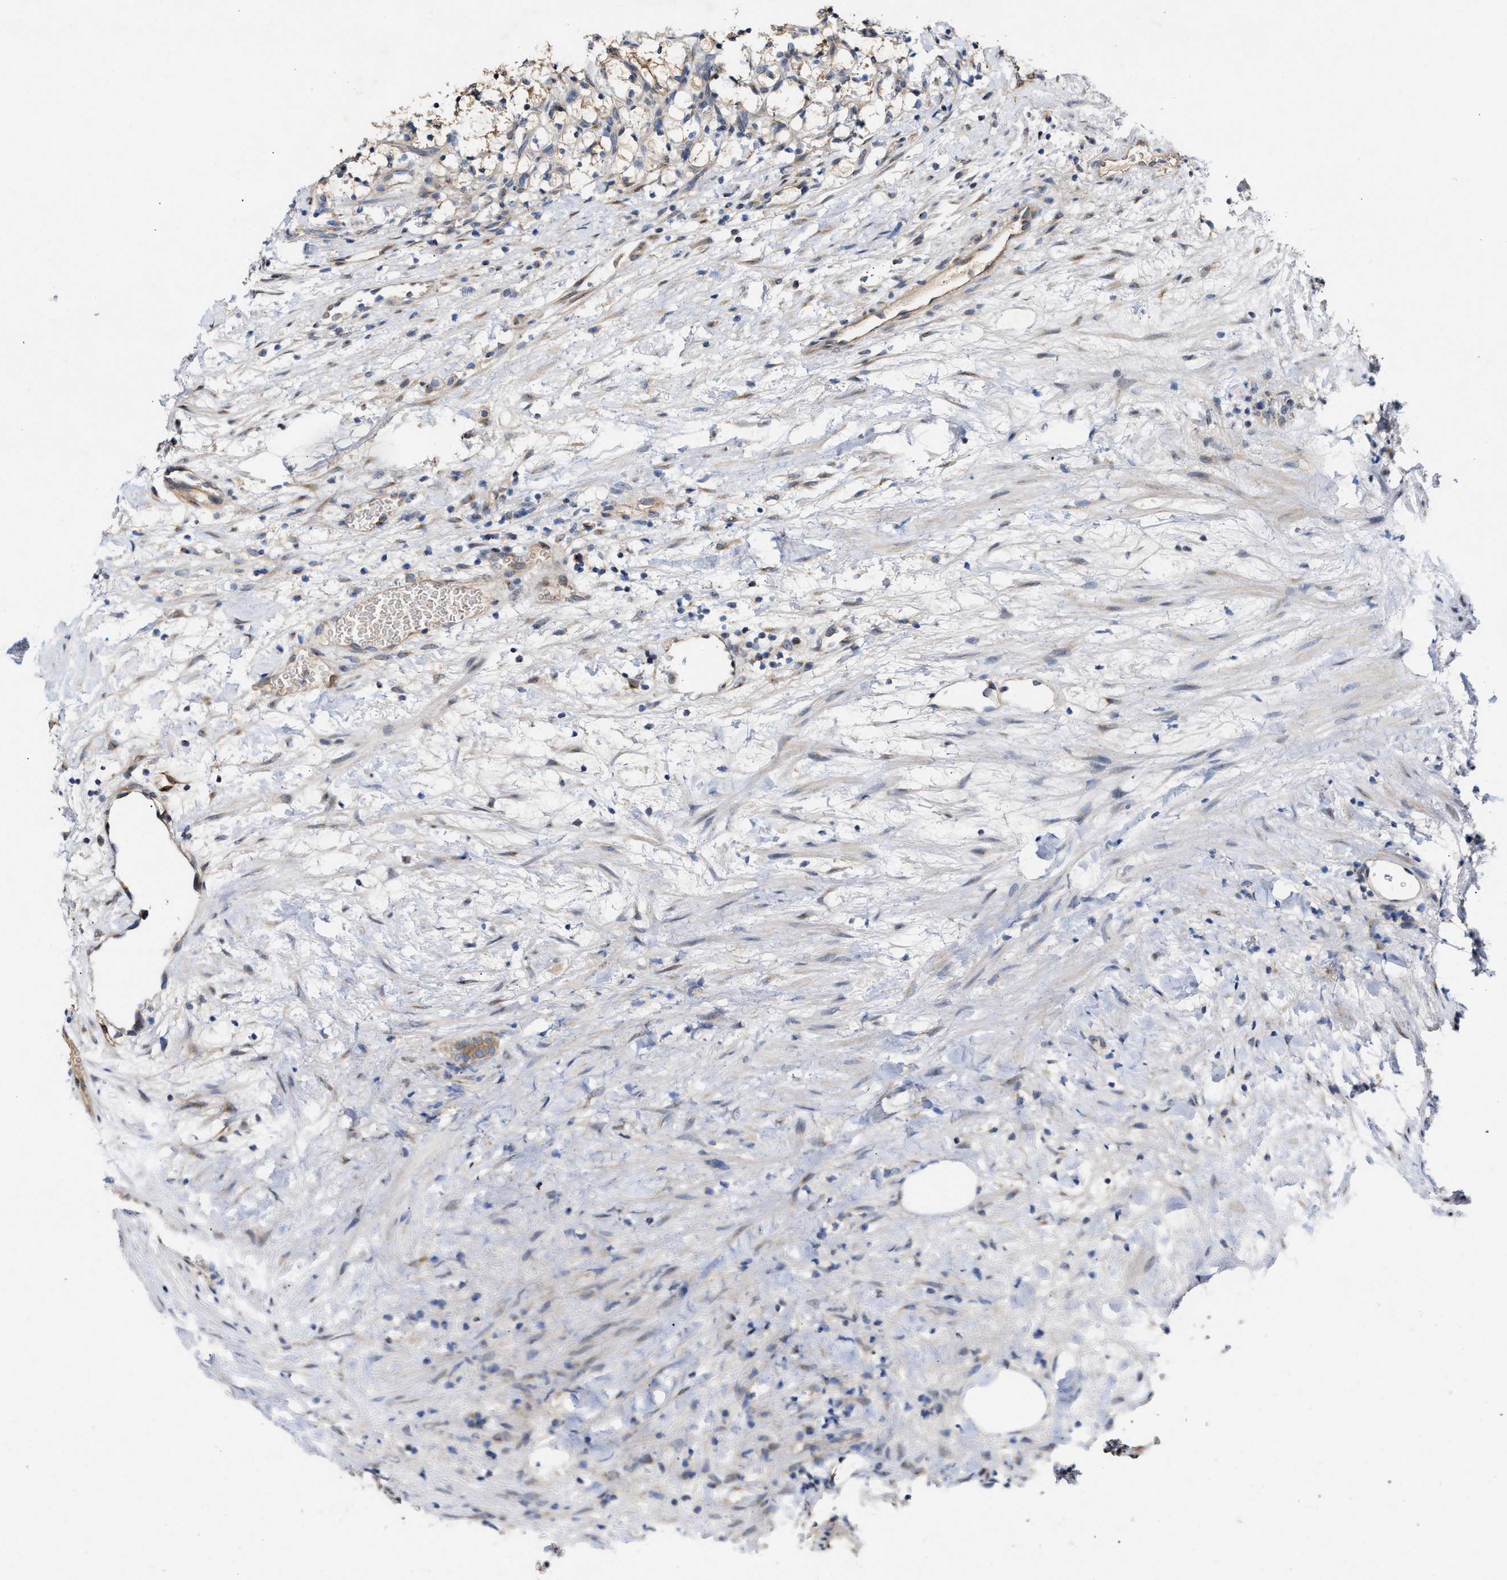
{"staining": {"intensity": "negative", "quantity": "none", "location": "none"}, "tissue": "renal cancer", "cell_type": "Tumor cells", "image_type": "cancer", "snomed": [{"axis": "morphology", "description": "Adenocarcinoma, NOS"}, {"axis": "topography", "description": "Kidney"}], "caption": "There is no significant staining in tumor cells of renal adenocarcinoma.", "gene": "BBLN", "patient": {"sex": "female", "age": 69}}